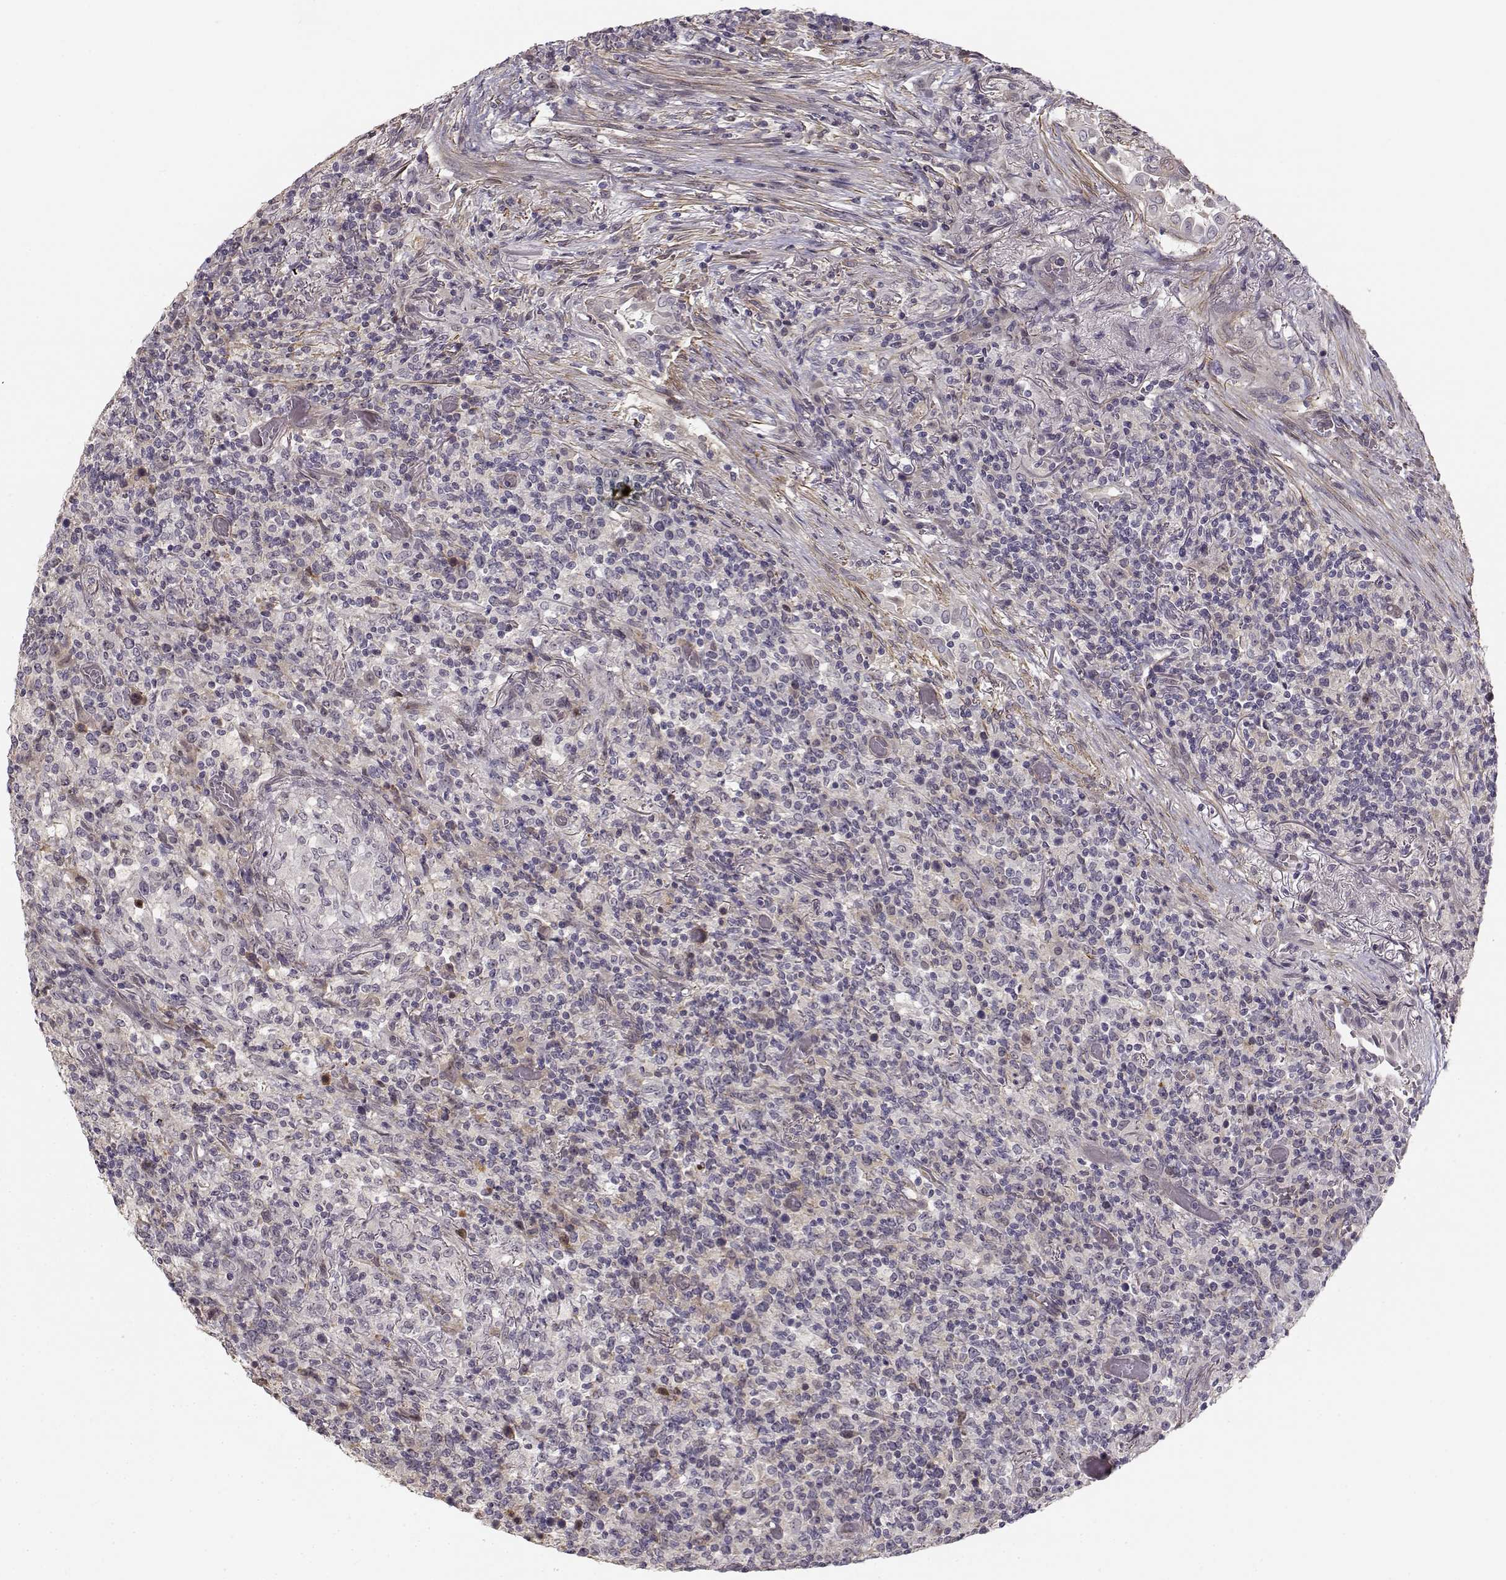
{"staining": {"intensity": "negative", "quantity": "none", "location": "none"}, "tissue": "lymphoma", "cell_type": "Tumor cells", "image_type": "cancer", "snomed": [{"axis": "morphology", "description": "Malignant lymphoma, non-Hodgkin's type, High grade"}, {"axis": "topography", "description": "Lung"}], "caption": "Immunohistochemical staining of malignant lymphoma, non-Hodgkin's type (high-grade) shows no significant staining in tumor cells.", "gene": "RGS9BP", "patient": {"sex": "male", "age": 79}}